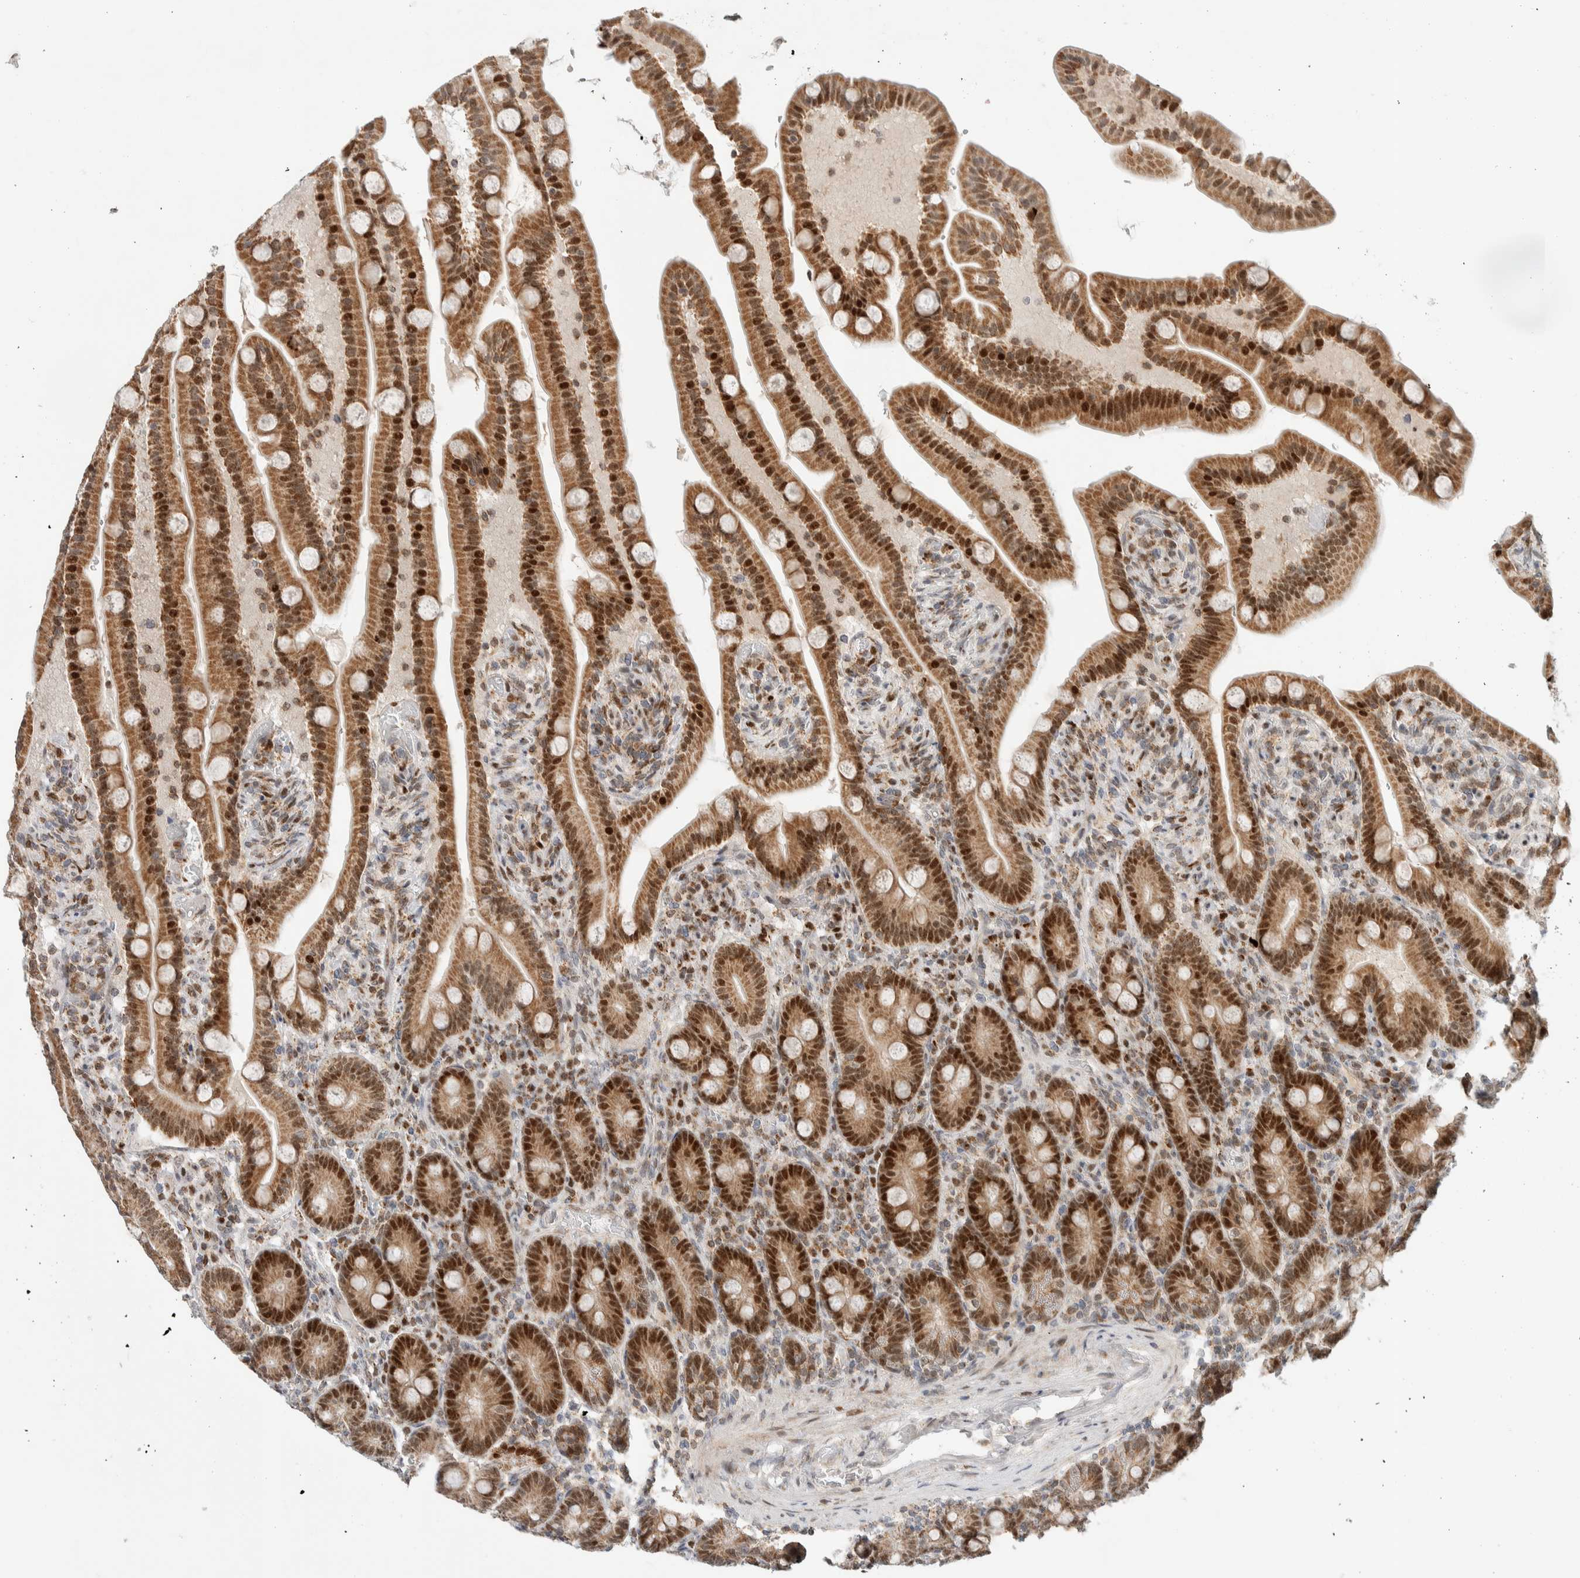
{"staining": {"intensity": "strong", "quantity": ">75%", "location": "cytoplasmic/membranous,nuclear"}, "tissue": "duodenum", "cell_type": "Glandular cells", "image_type": "normal", "snomed": [{"axis": "morphology", "description": "Normal tissue, NOS"}, {"axis": "topography", "description": "Duodenum"}], "caption": "A histopathology image of duodenum stained for a protein exhibits strong cytoplasmic/membranous,nuclear brown staining in glandular cells. (Brightfield microscopy of DAB IHC at high magnification).", "gene": "TSPAN32", "patient": {"sex": "male", "age": 54}}